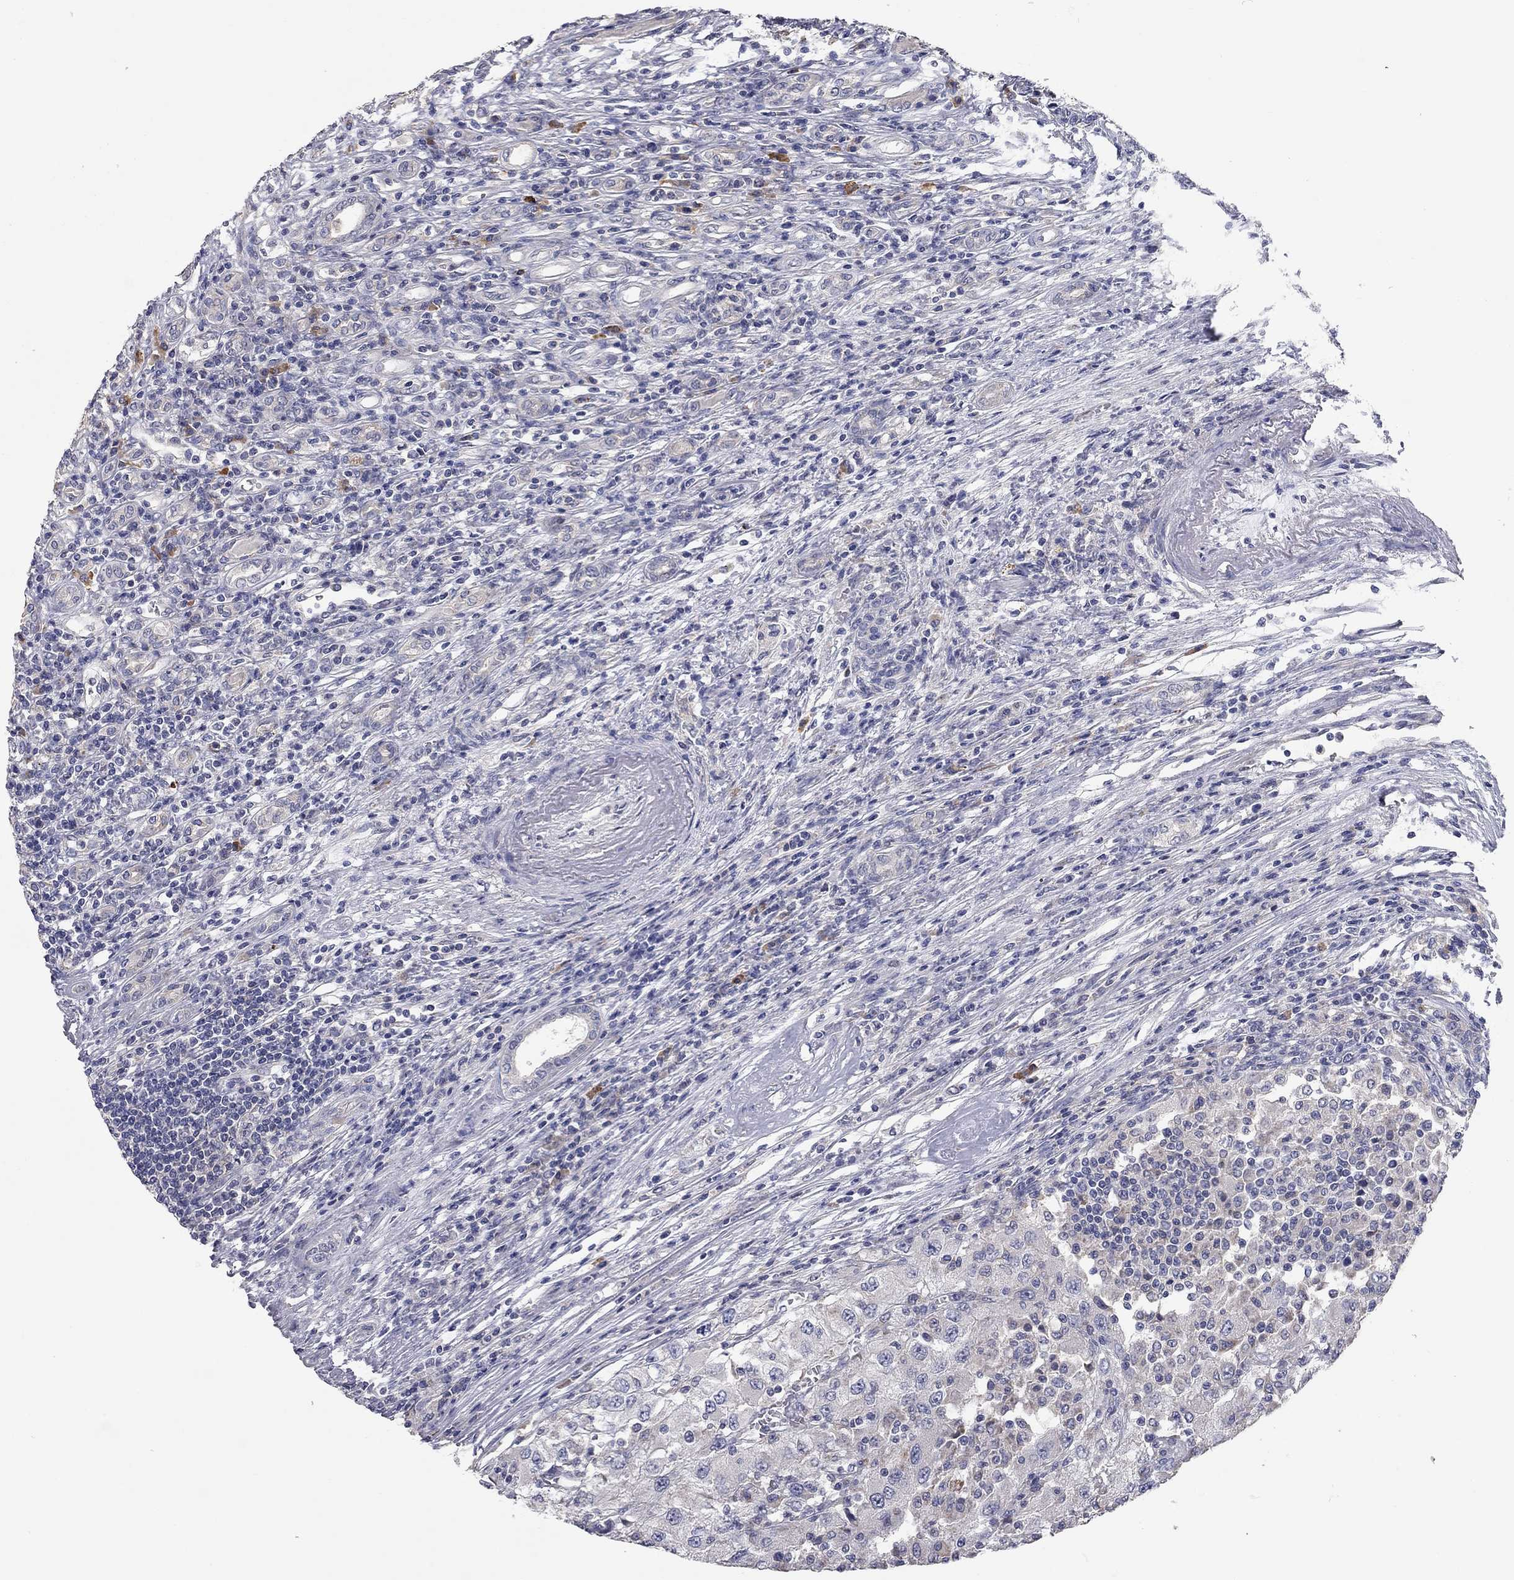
{"staining": {"intensity": "negative", "quantity": "none", "location": "none"}, "tissue": "renal cancer", "cell_type": "Tumor cells", "image_type": "cancer", "snomed": [{"axis": "morphology", "description": "Adenocarcinoma, NOS"}, {"axis": "topography", "description": "Kidney"}], "caption": "An immunohistochemistry histopathology image of renal cancer (adenocarcinoma) is shown. There is no staining in tumor cells of renal cancer (adenocarcinoma). (Stains: DAB immunohistochemistry (IHC) with hematoxylin counter stain, Microscopy: brightfield microscopy at high magnification).", "gene": "XAGE2", "patient": {"sex": "female", "age": 67}}